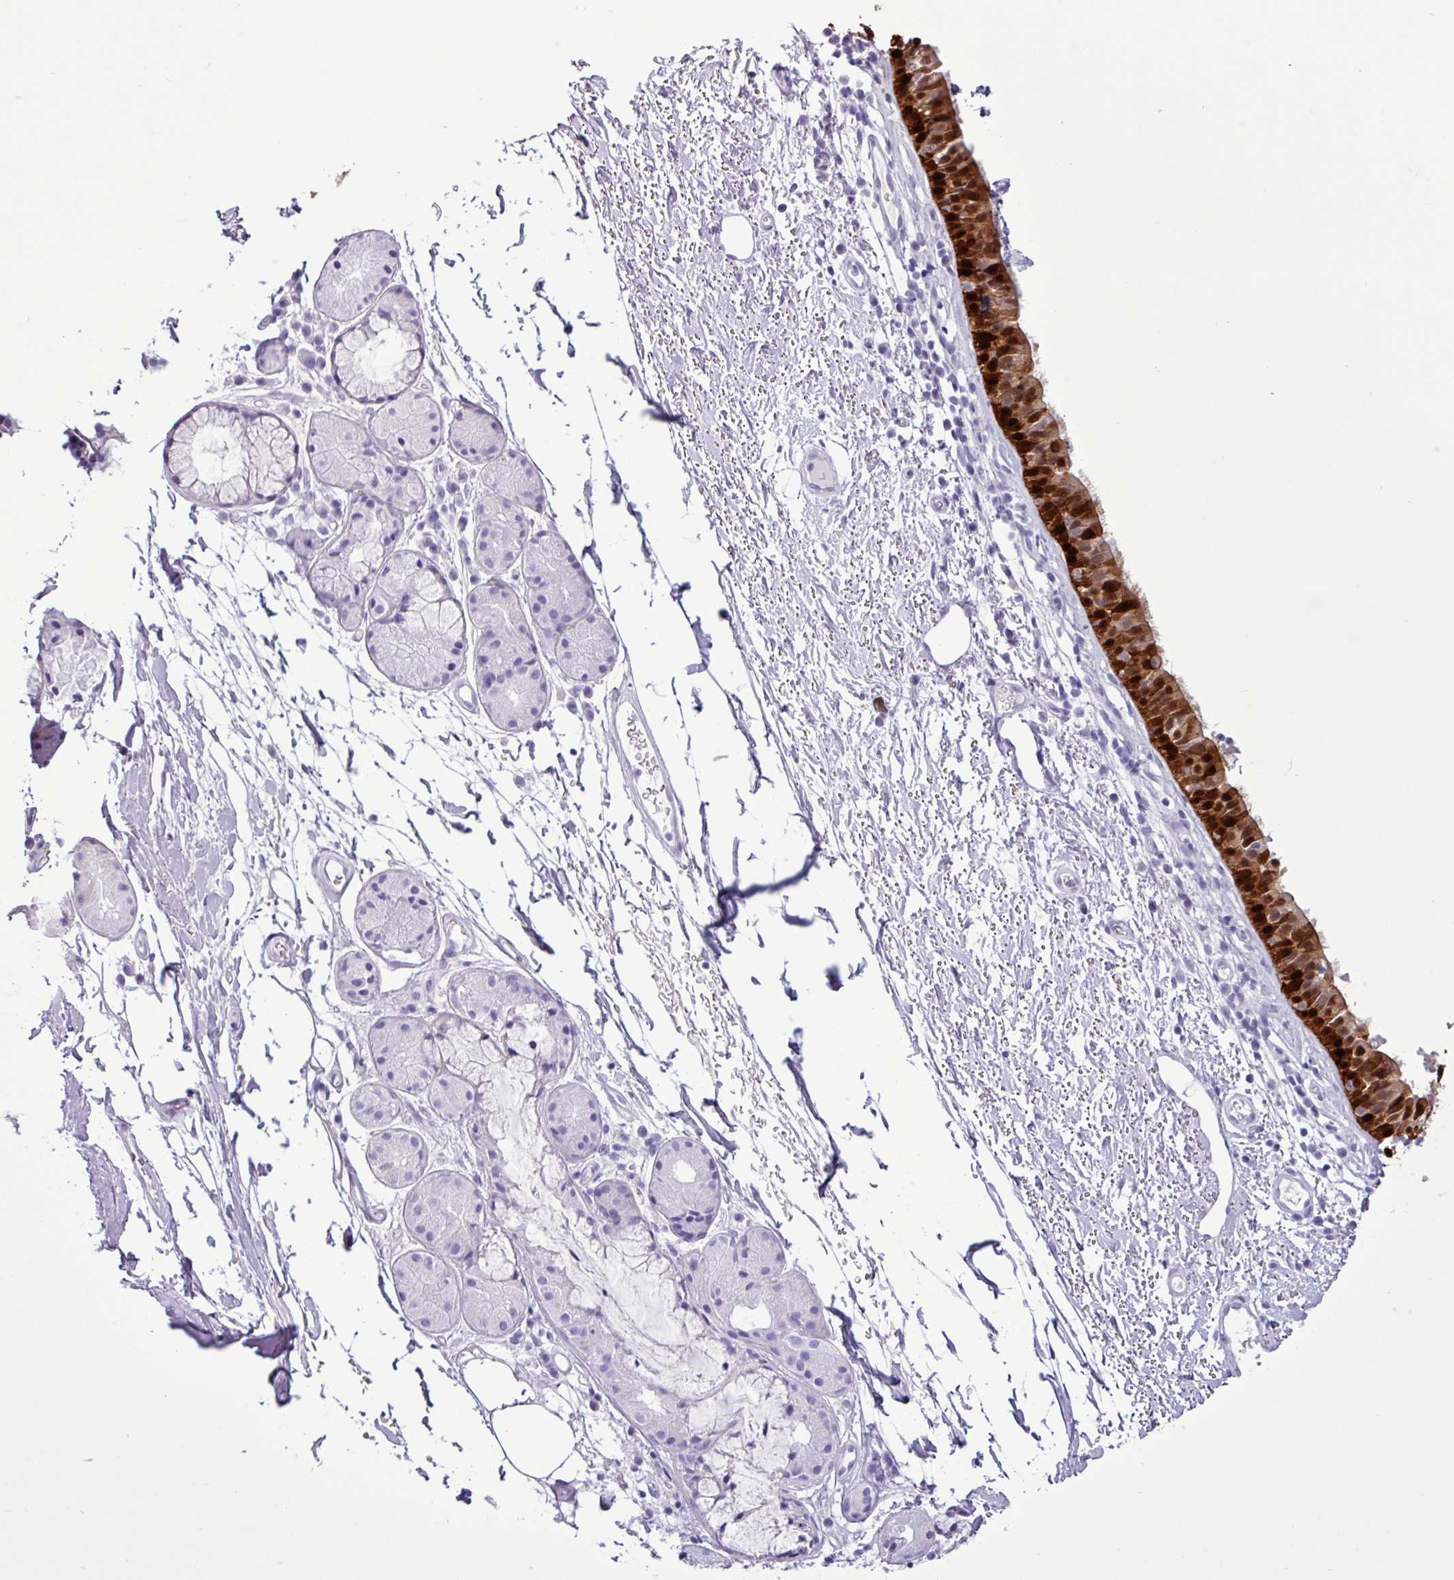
{"staining": {"intensity": "strong", "quantity": "25%-75%", "location": "cytoplasmic/membranous,nuclear"}, "tissue": "nasopharynx", "cell_type": "Respiratory epithelial cells", "image_type": "normal", "snomed": [{"axis": "morphology", "description": "Normal tissue, NOS"}, {"axis": "topography", "description": "Cartilage tissue"}, {"axis": "topography", "description": "Nasopharynx"}], "caption": "Protein staining of normal nasopharynx shows strong cytoplasmic/membranous,nuclear expression in about 25%-75% of respiratory epithelial cells. (Brightfield microscopy of DAB IHC at high magnification).", "gene": "ALDH3A1", "patient": {"sex": "male", "age": 56}}